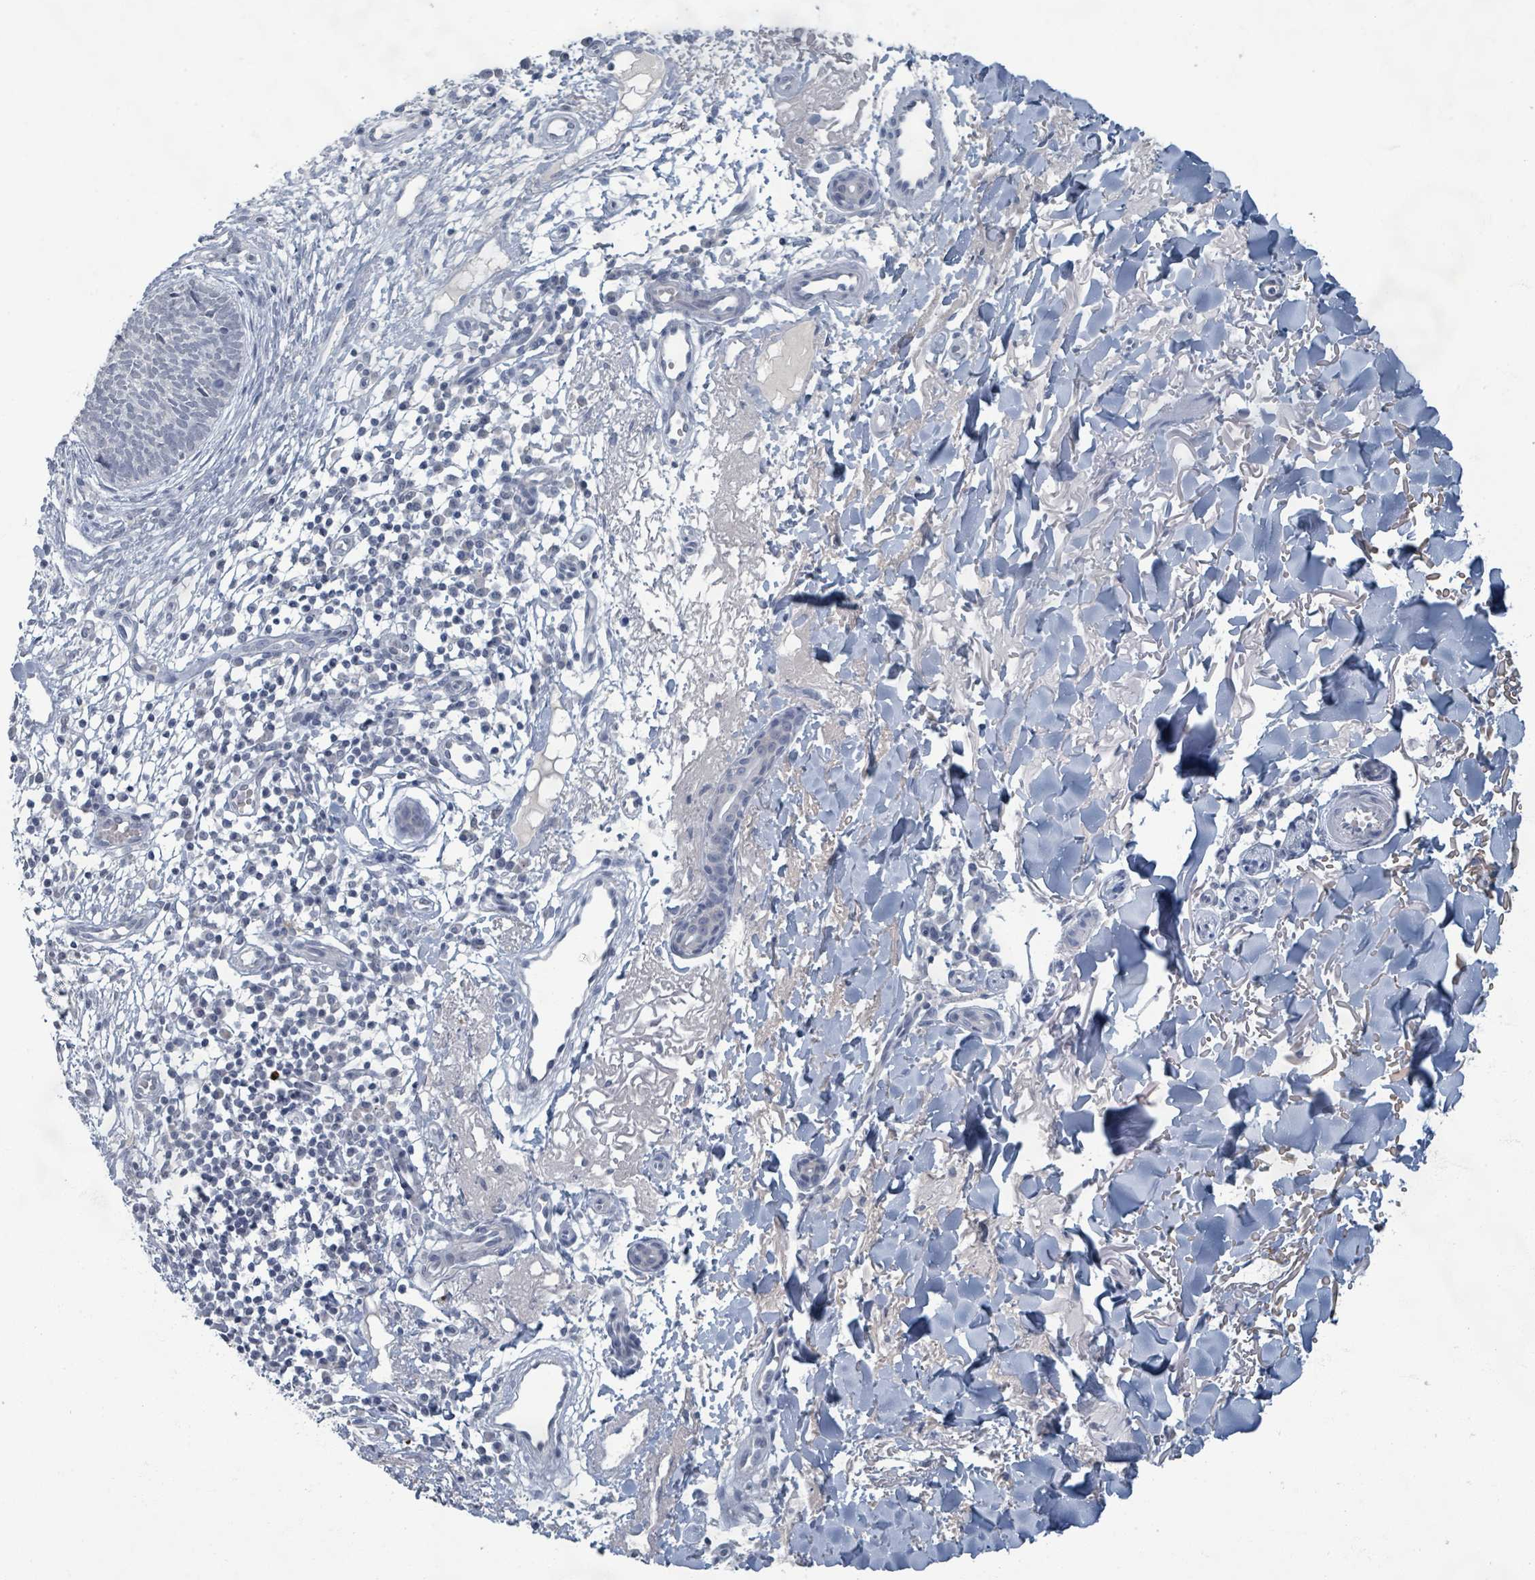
{"staining": {"intensity": "negative", "quantity": "none", "location": "none"}, "tissue": "skin cancer", "cell_type": "Tumor cells", "image_type": "cancer", "snomed": [{"axis": "morphology", "description": "Basal cell carcinoma"}, {"axis": "topography", "description": "Skin"}], "caption": "Histopathology image shows no protein staining in tumor cells of skin basal cell carcinoma tissue. (IHC, brightfield microscopy, high magnification).", "gene": "WNT11", "patient": {"sex": "male", "age": 84}}